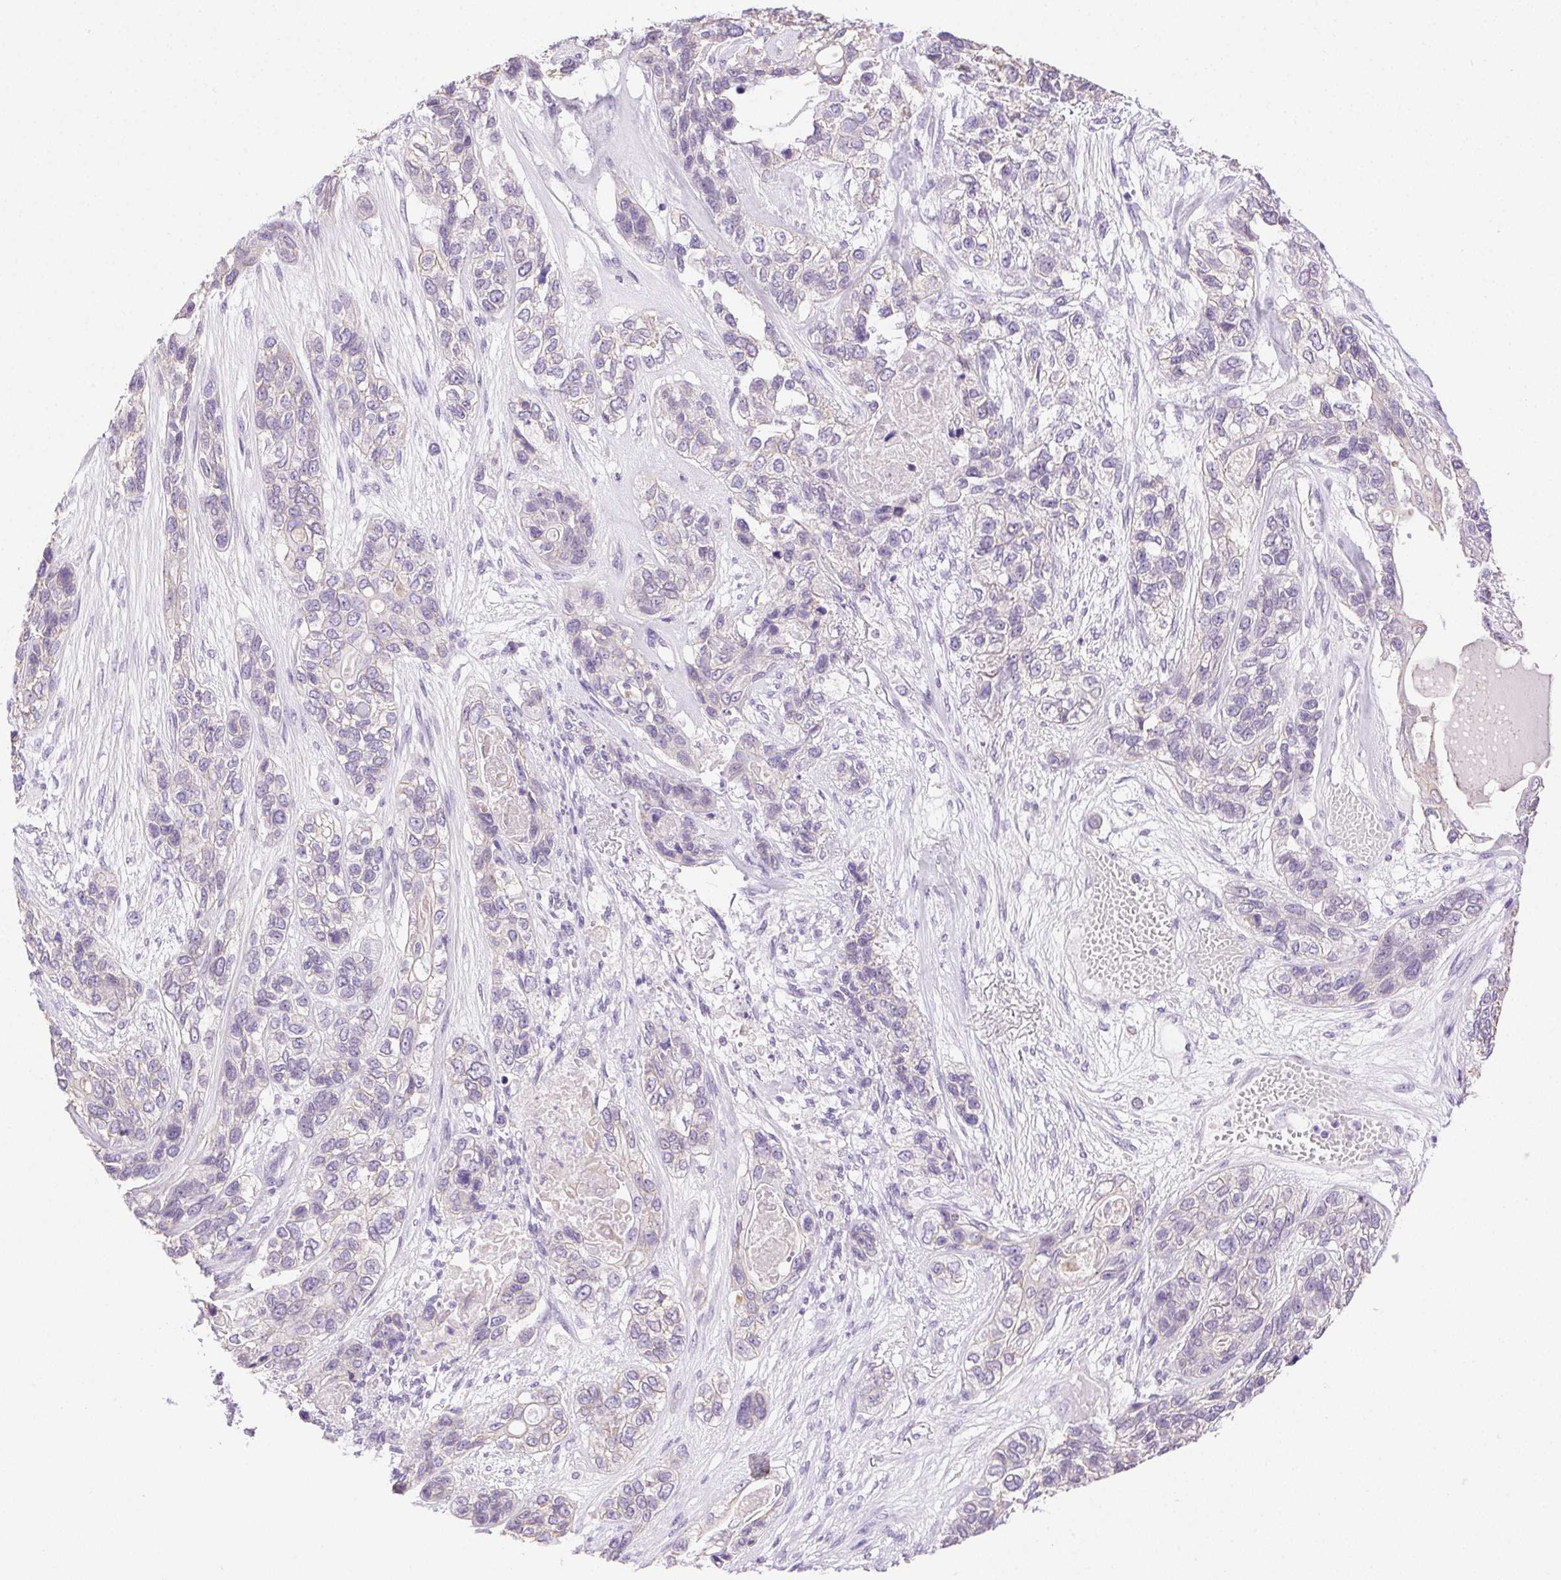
{"staining": {"intensity": "negative", "quantity": "none", "location": "none"}, "tissue": "lung cancer", "cell_type": "Tumor cells", "image_type": "cancer", "snomed": [{"axis": "morphology", "description": "Squamous cell carcinoma, NOS"}, {"axis": "topography", "description": "Lung"}], "caption": "Image shows no protein positivity in tumor cells of squamous cell carcinoma (lung) tissue. The staining was performed using DAB (3,3'-diaminobenzidine) to visualize the protein expression in brown, while the nuclei were stained in blue with hematoxylin (Magnification: 20x).", "gene": "CLDN10", "patient": {"sex": "female", "age": 70}}